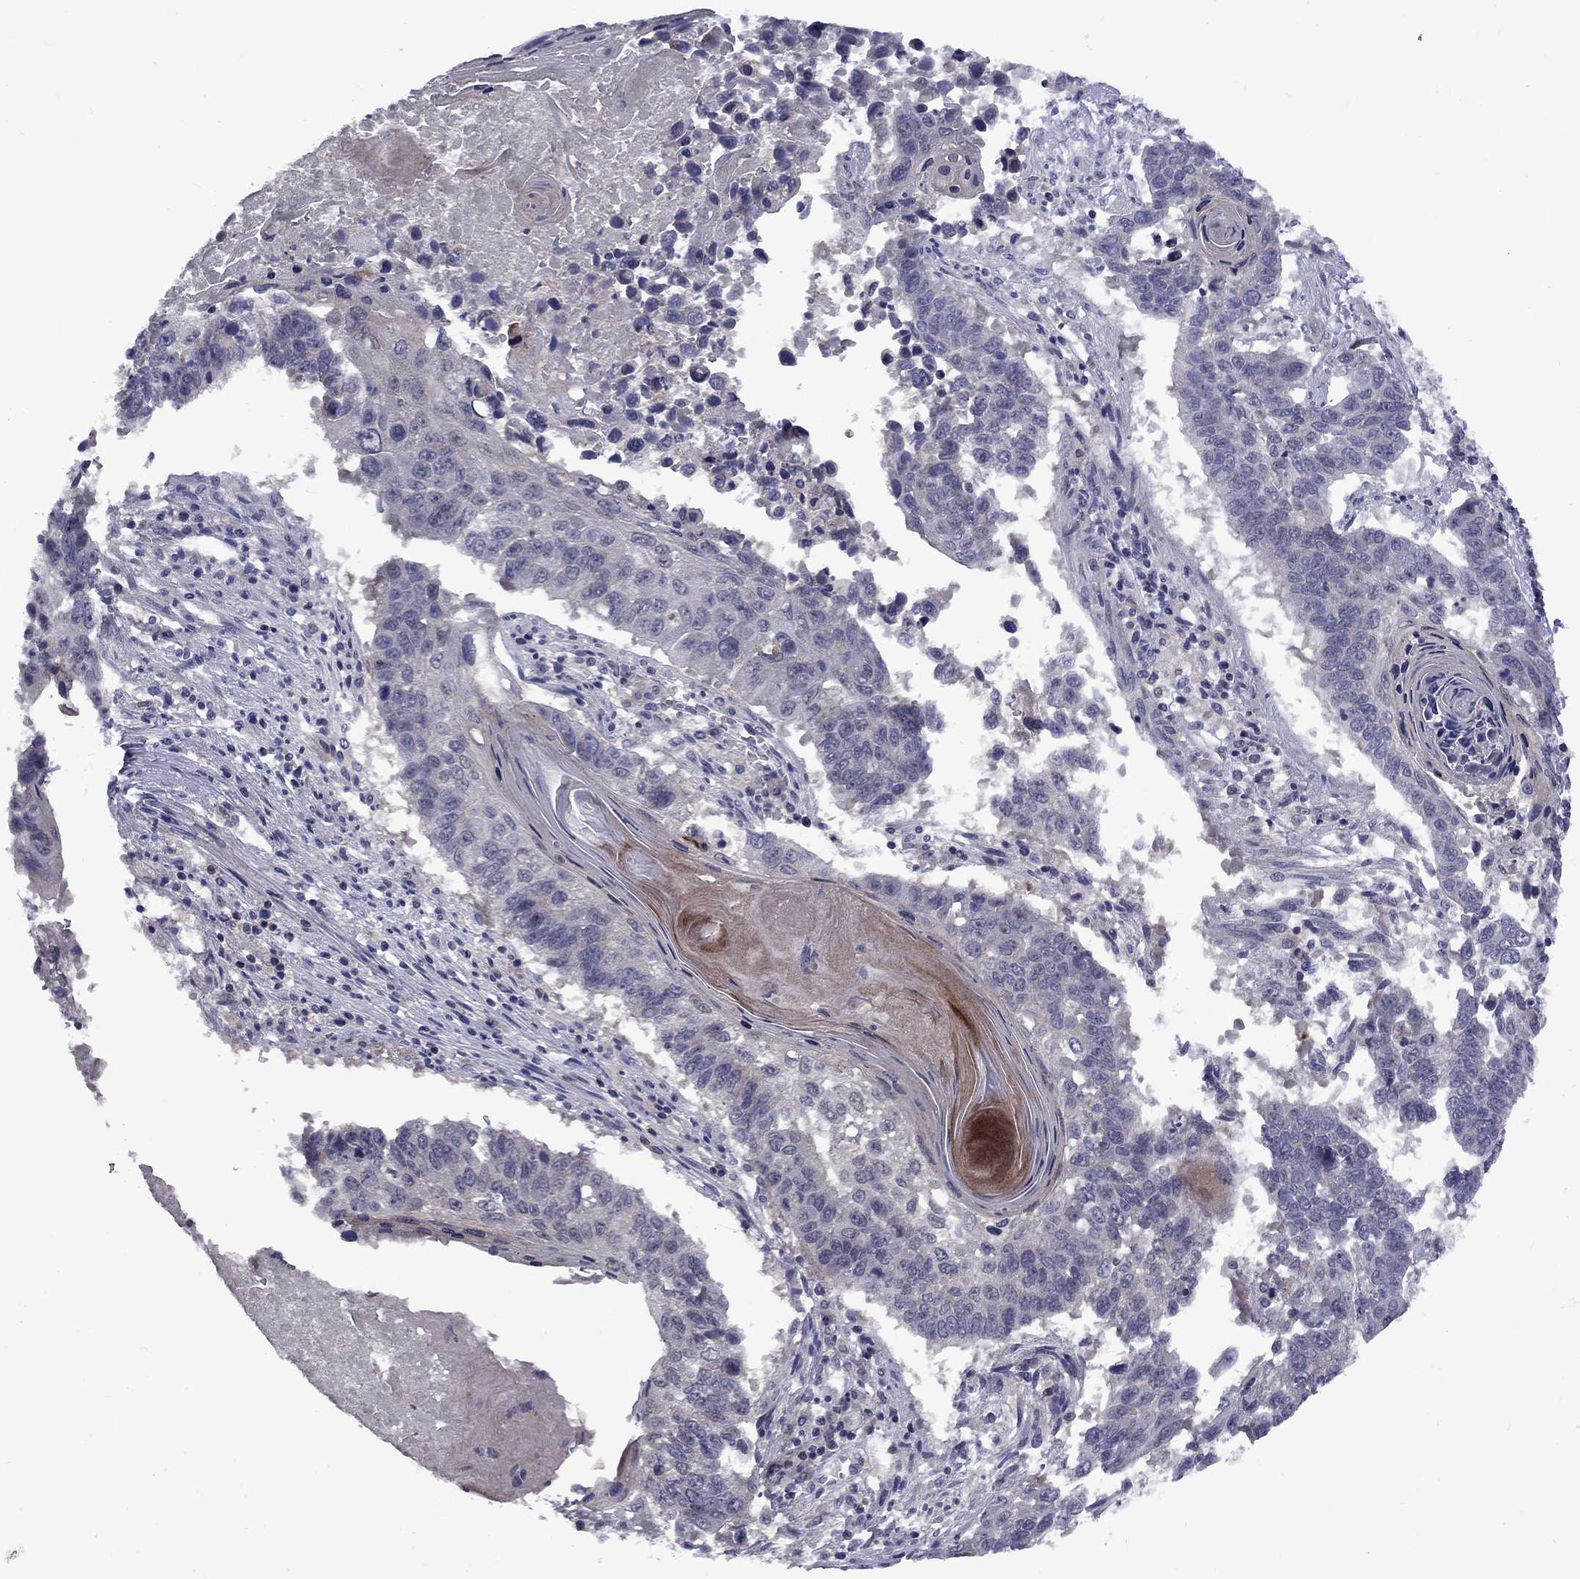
{"staining": {"intensity": "negative", "quantity": "none", "location": "none"}, "tissue": "lung cancer", "cell_type": "Tumor cells", "image_type": "cancer", "snomed": [{"axis": "morphology", "description": "Squamous cell carcinoma, NOS"}, {"axis": "topography", "description": "Lung"}], "caption": "Immunohistochemistry (IHC) of human lung cancer (squamous cell carcinoma) reveals no staining in tumor cells. (Brightfield microscopy of DAB immunohistochemistry (IHC) at high magnification).", "gene": "SNTA1", "patient": {"sex": "male", "age": 73}}